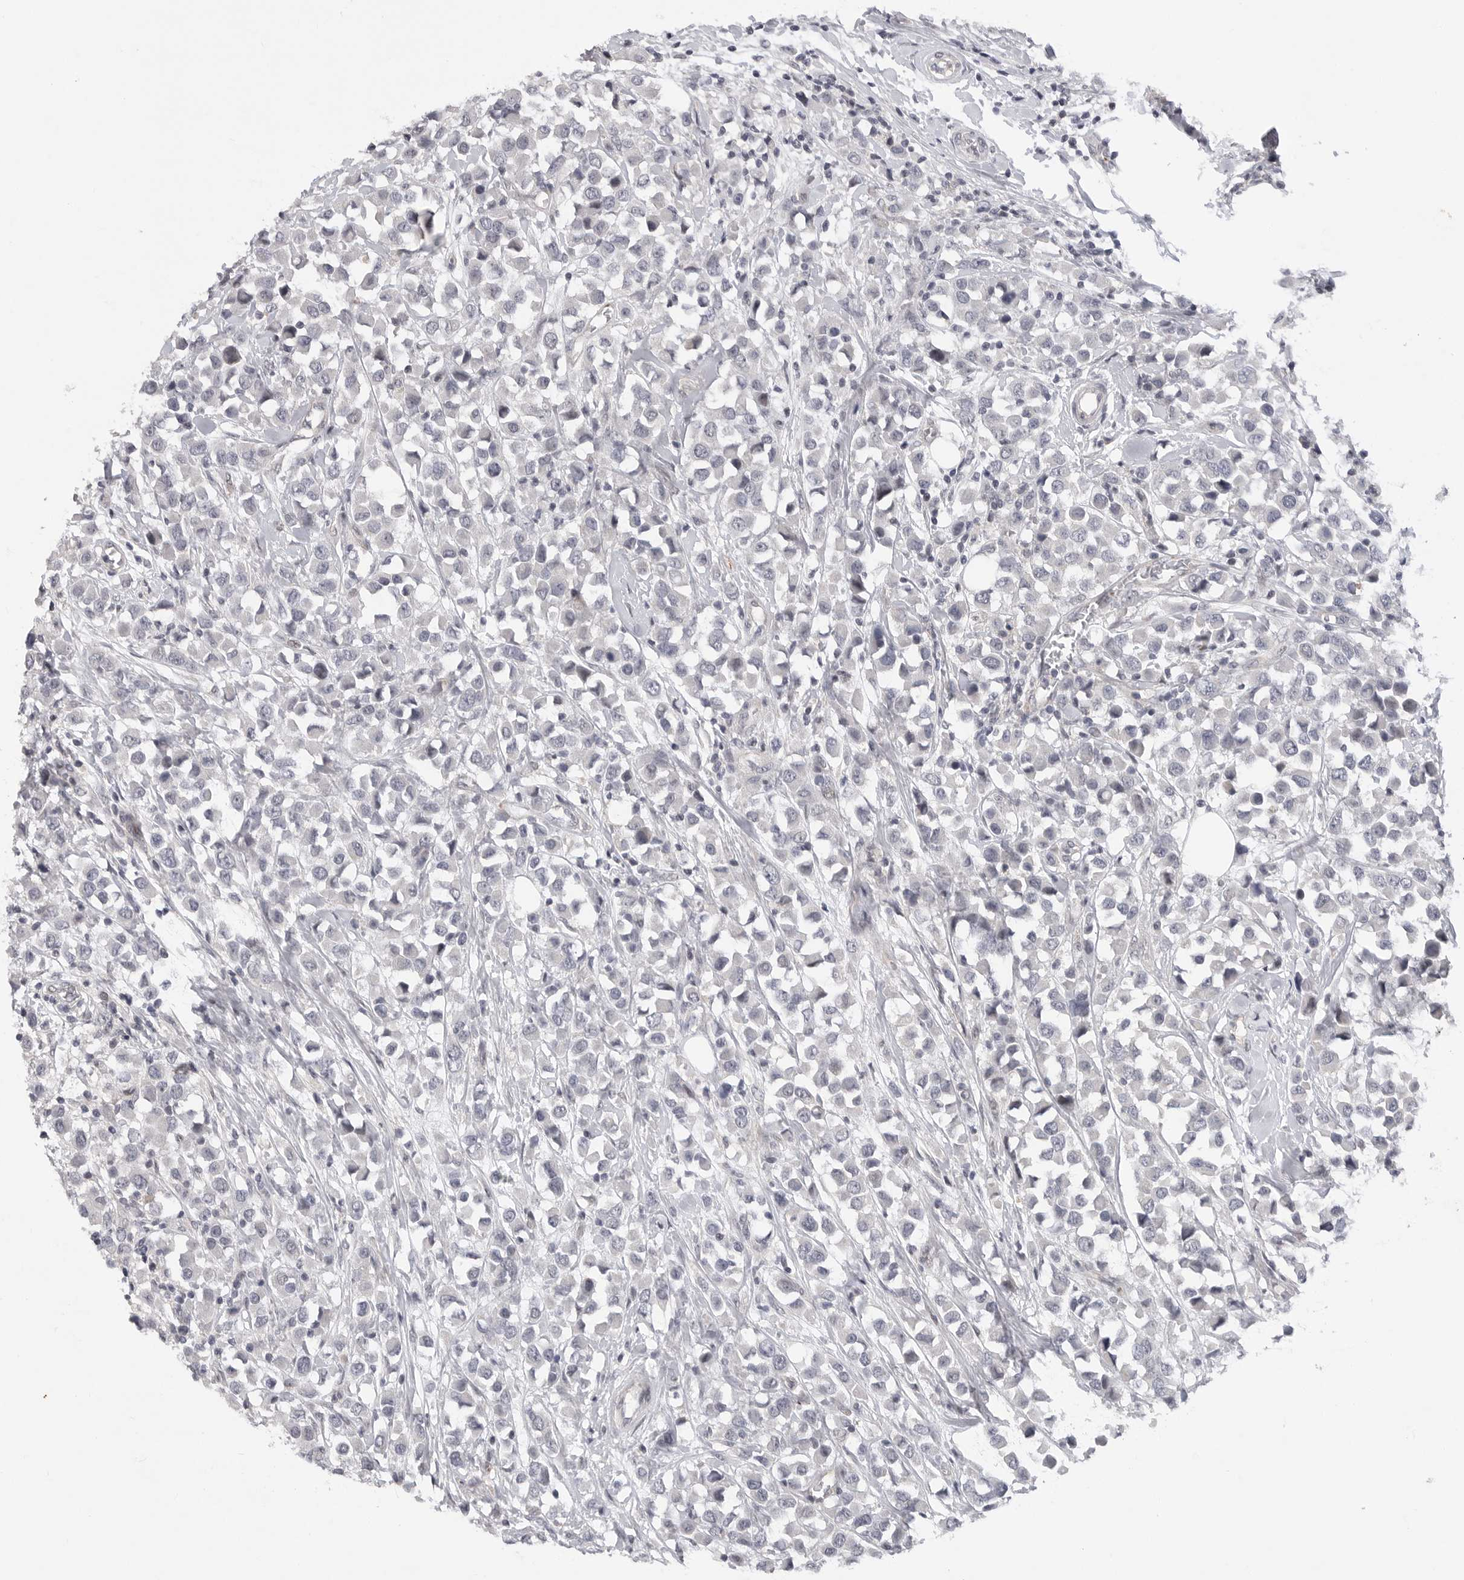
{"staining": {"intensity": "negative", "quantity": "none", "location": "none"}, "tissue": "breast cancer", "cell_type": "Tumor cells", "image_type": "cancer", "snomed": [{"axis": "morphology", "description": "Duct carcinoma"}, {"axis": "topography", "description": "Breast"}], "caption": "DAB immunohistochemical staining of human breast infiltrating ductal carcinoma displays no significant expression in tumor cells.", "gene": "FBXO43", "patient": {"sex": "female", "age": 61}}